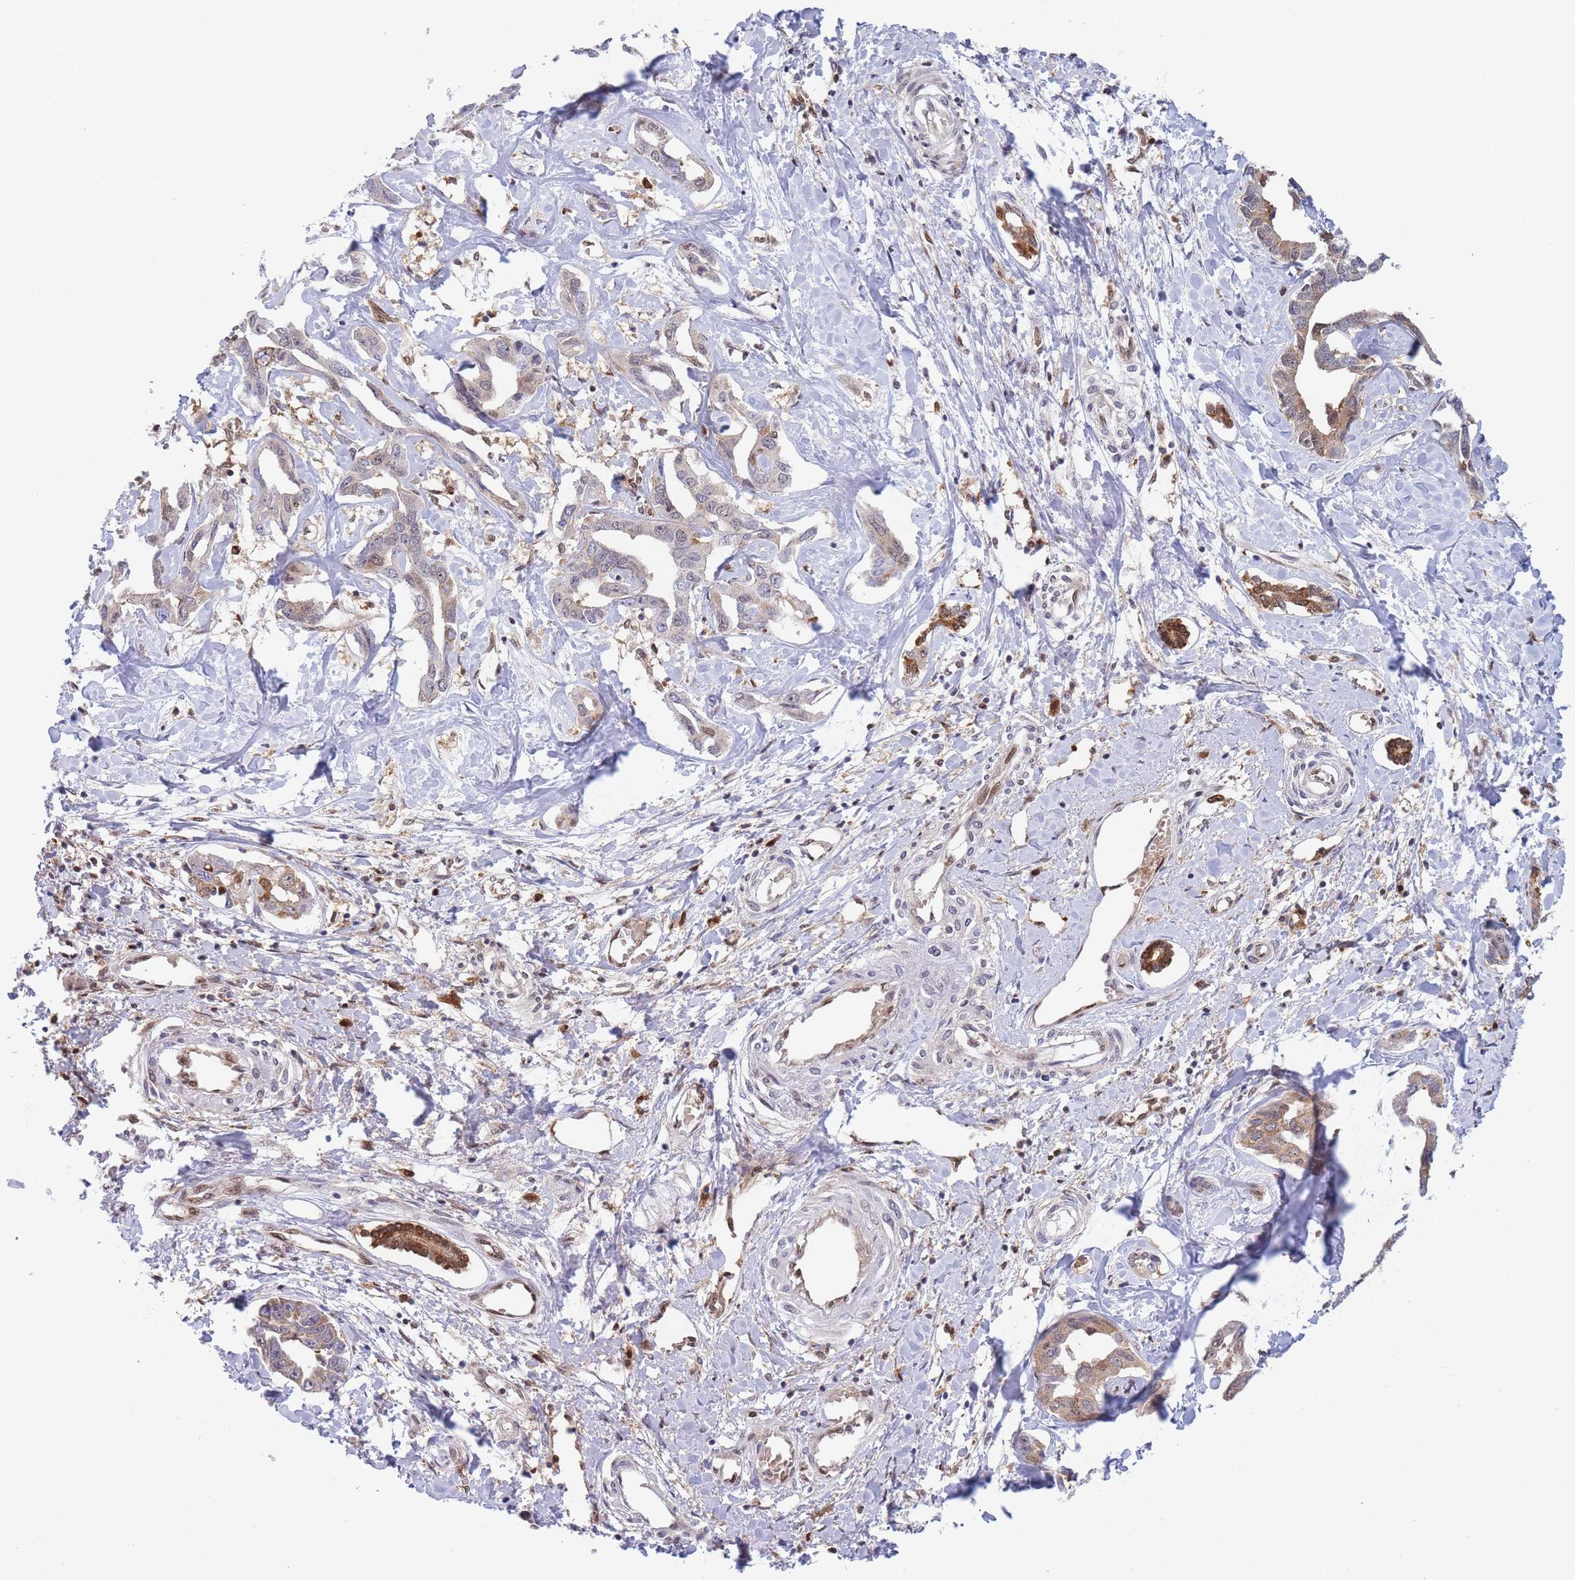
{"staining": {"intensity": "weak", "quantity": "<25%", "location": "cytoplasmic/membranous"}, "tissue": "liver cancer", "cell_type": "Tumor cells", "image_type": "cancer", "snomed": [{"axis": "morphology", "description": "Cholangiocarcinoma"}, {"axis": "topography", "description": "Liver"}], "caption": "DAB (3,3'-diaminobenzidine) immunohistochemical staining of liver cancer reveals no significant staining in tumor cells.", "gene": "NSFL1C", "patient": {"sex": "male", "age": 59}}